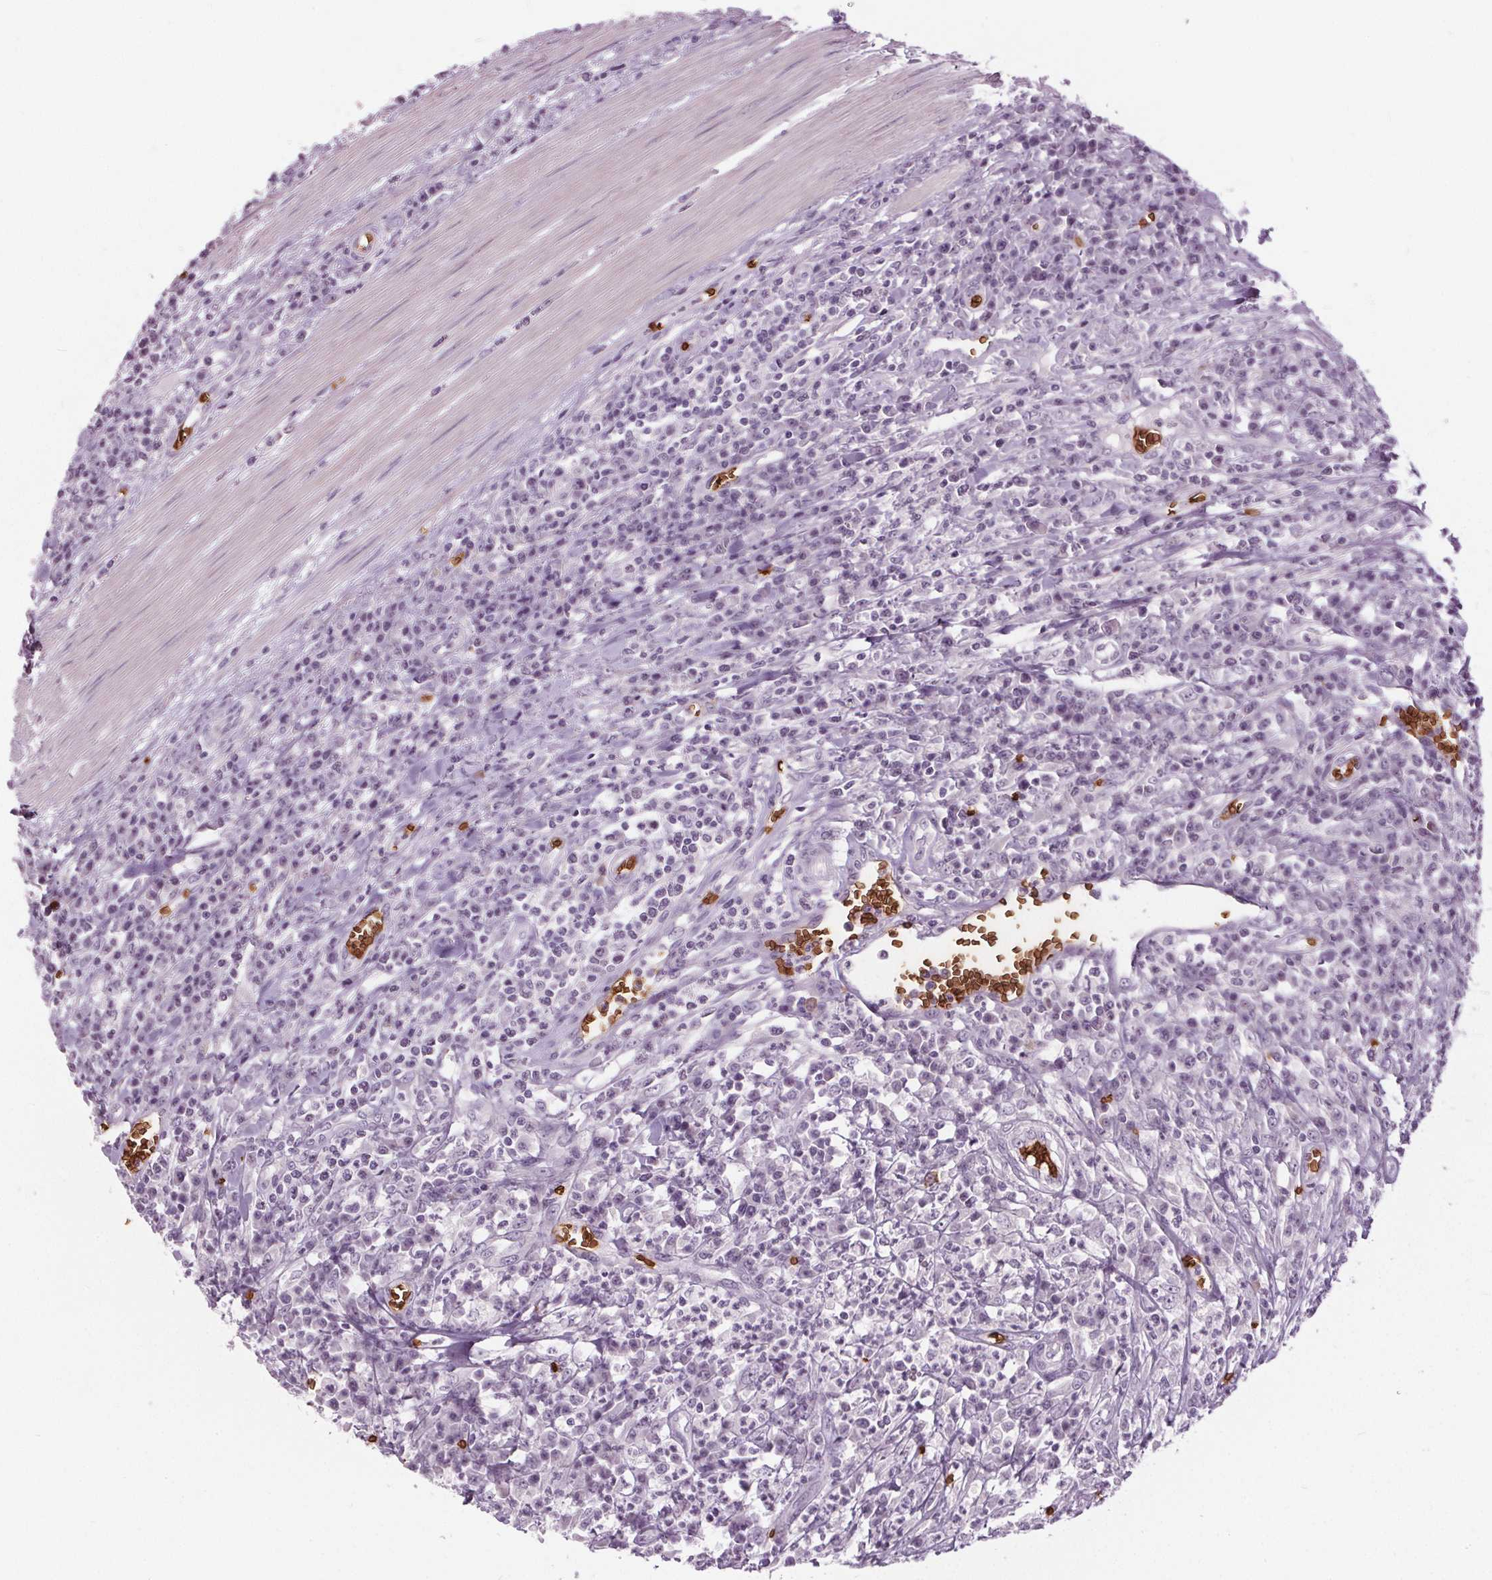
{"staining": {"intensity": "negative", "quantity": "none", "location": "none"}, "tissue": "colorectal cancer", "cell_type": "Tumor cells", "image_type": "cancer", "snomed": [{"axis": "morphology", "description": "Adenocarcinoma, NOS"}, {"axis": "topography", "description": "Colon"}], "caption": "Photomicrograph shows no significant protein staining in tumor cells of colorectal cancer. (Immunohistochemistry, brightfield microscopy, high magnification).", "gene": "SLC4A1", "patient": {"sex": "male", "age": 65}}